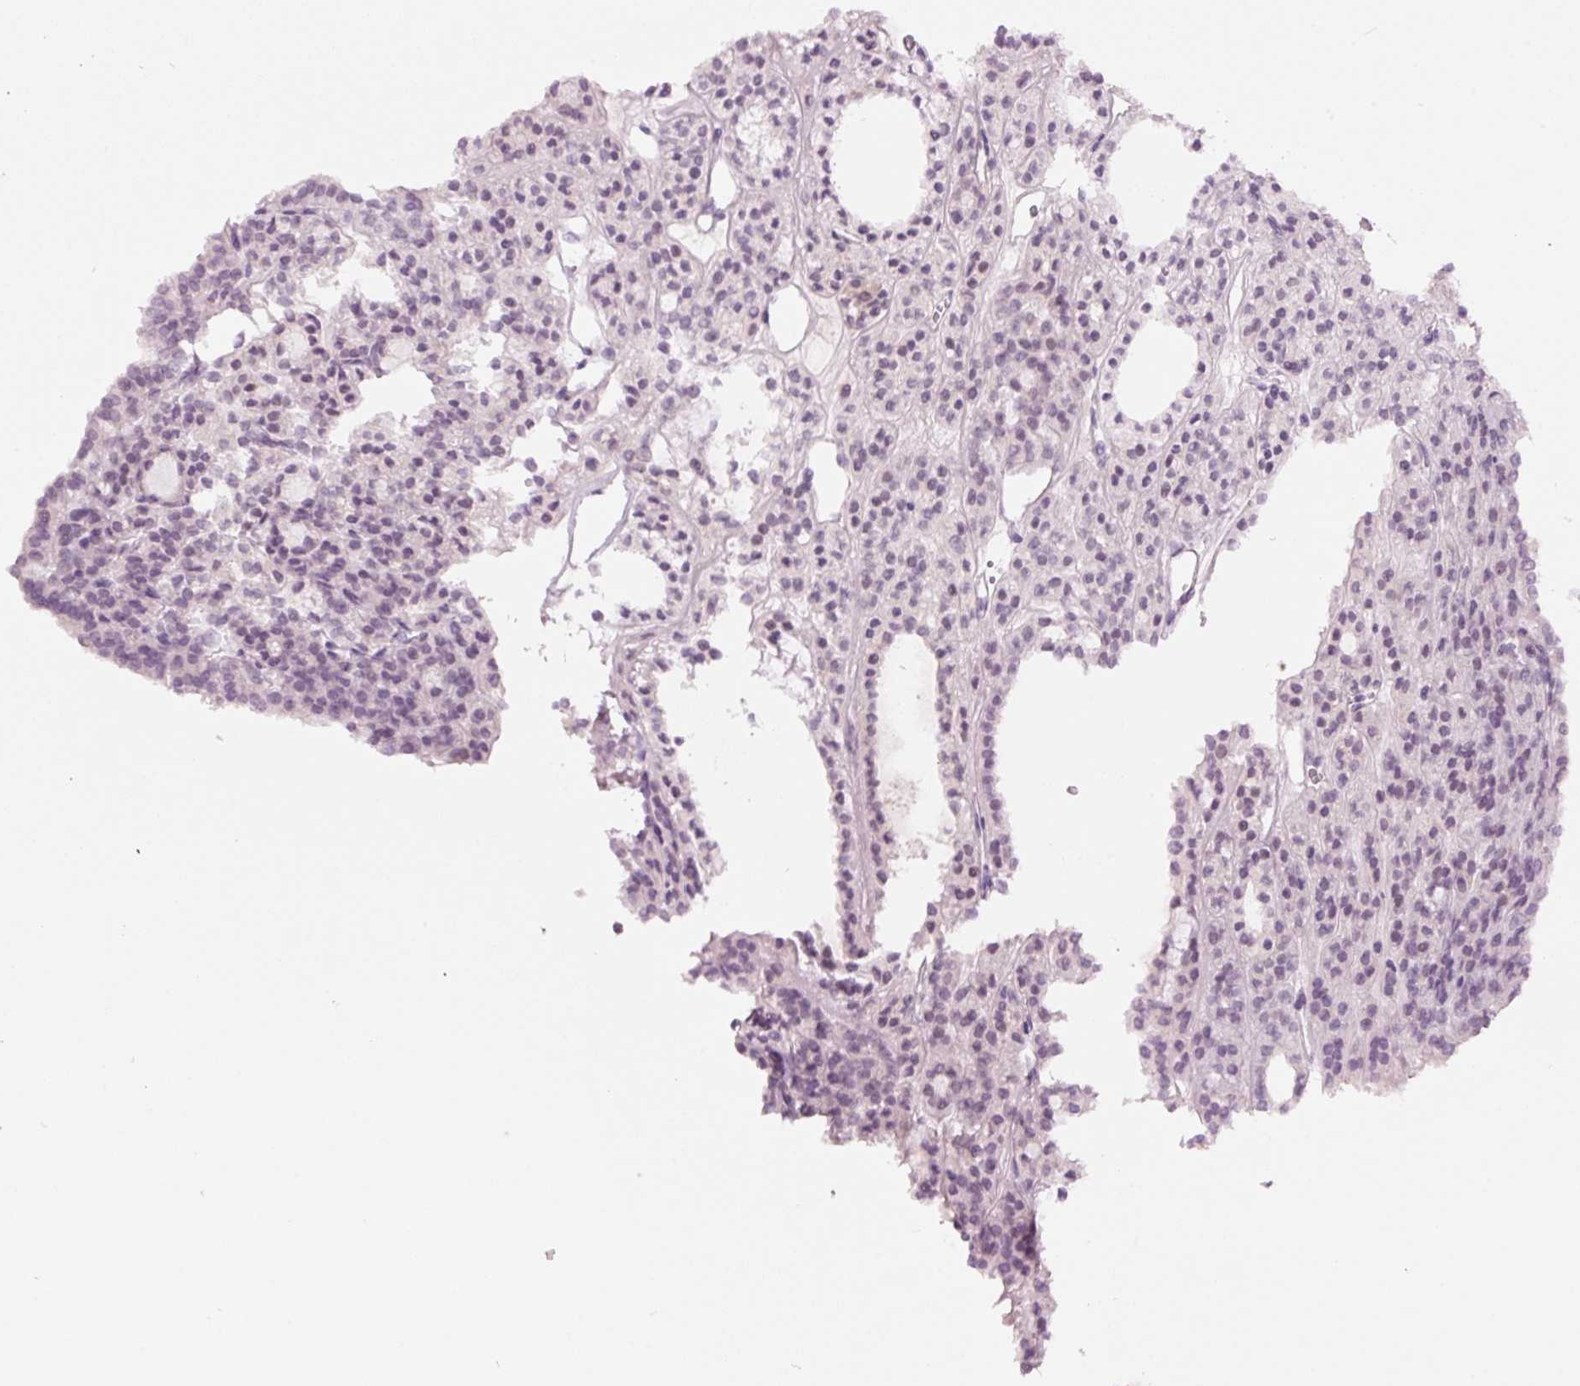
{"staining": {"intensity": "weak", "quantity": "<25%", "location": "nuclear"}, "tissue": "thyroid cancer", "cell_type": "Tumor cells", "image_type": "cancer", "snomed": [{"axis": "morphology", "description": "Follicular adenoma carcinoma, NOS"}, {"axis": "topography", "description": "Thyroid gland"}], "caption": "Immunohistochemical staining of thyroid cancer displays no significant positivity in tumor cells.", "gene": "GCG", "patient": {"sex": "female", "age": 63}}